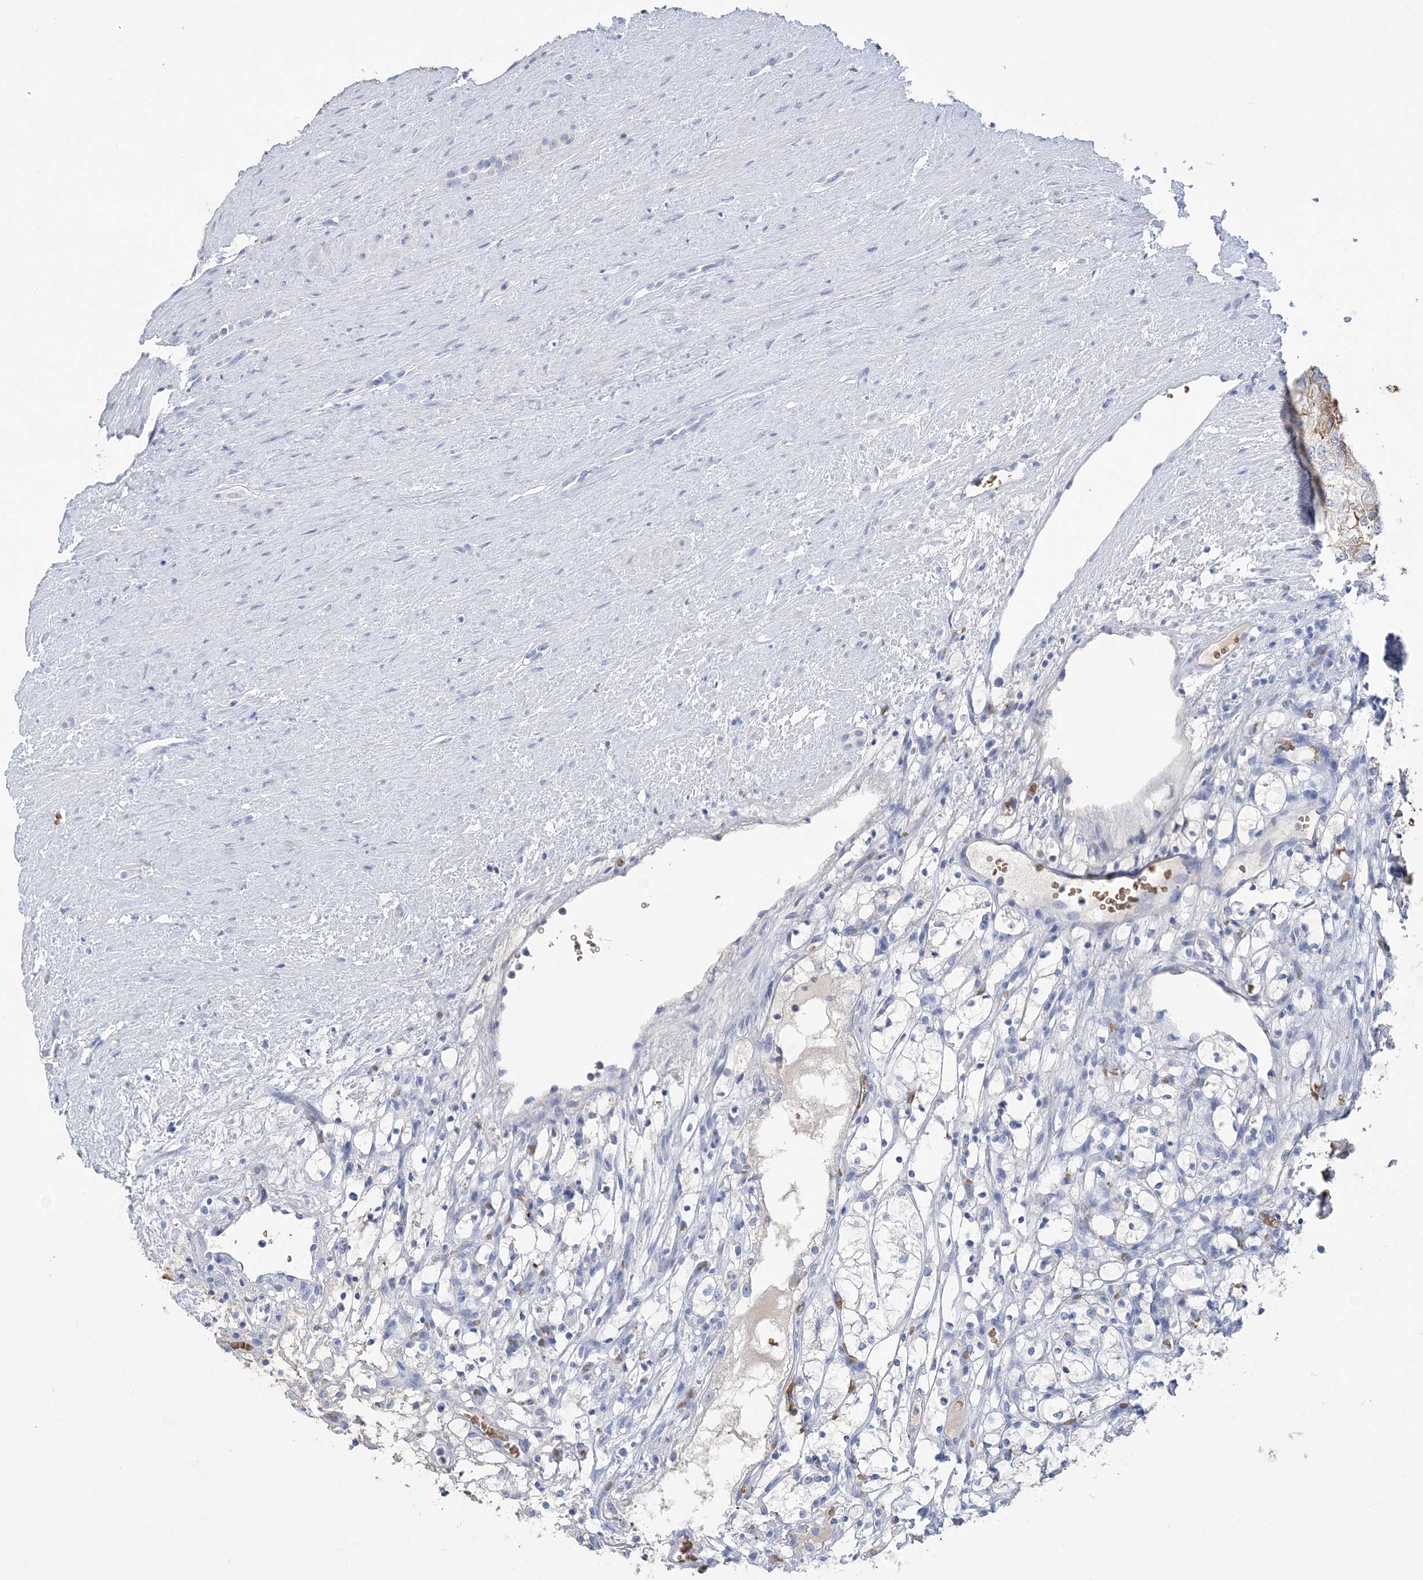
{"staining": {"intensity": "negative", "quantity": "none", "location": "none"}, "tissue": "renal cancer", "cell_type": "Tumor cells", "image_type": "cancer", "snomed": [{"axis": "morphology", "description": "Adenocarcinoma, NOS"}, {"axis": "topography", "description": "Kidney"}], "caption": "Renal adenocarcinoma was stained to show a protein in brown. There is no significant expression in tumor cells. Brightfield microscopy of IHC stained with DAB (brown) and hematoxylin (blue), captured at high magnification.", "gene": "HBD", "patient": {"sex": "female", "age": 69}}